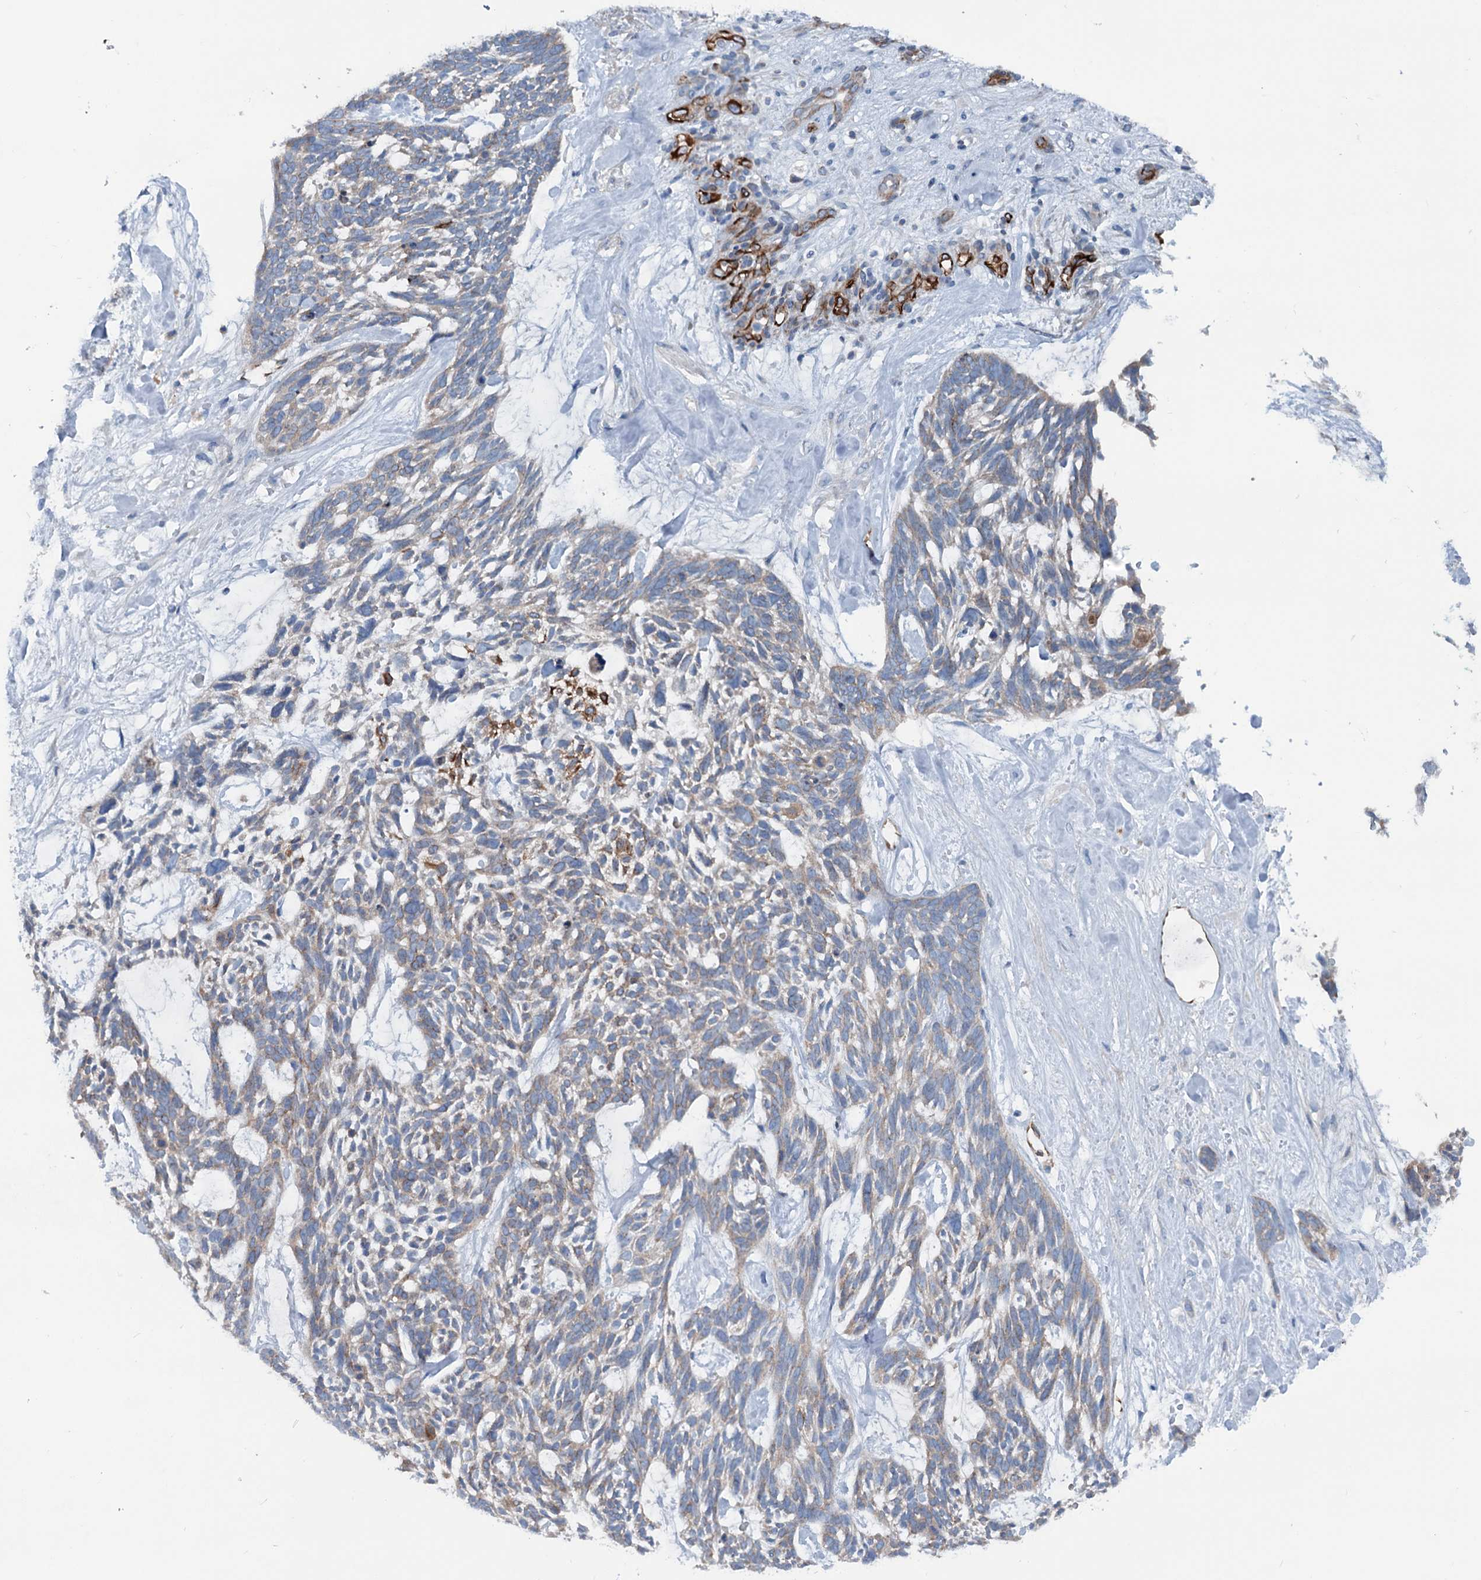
{"staining": {"intensity": "negative", "quantity": "none", "location": "none"}, "tissue": "skin cancer", "cell_type": "Tumor cells", "image_type": "cancer", "snomed": [{"axis": "morphology", "description": "Basal cell carcinoma"}, {"axis": "topography", "description": "Skin"}], "caption": "Tumor cells are negative for brown protein staining in skin cancer.", "gene": "CALCOCO1", "patient": {"sex": "male", "age": 88}}